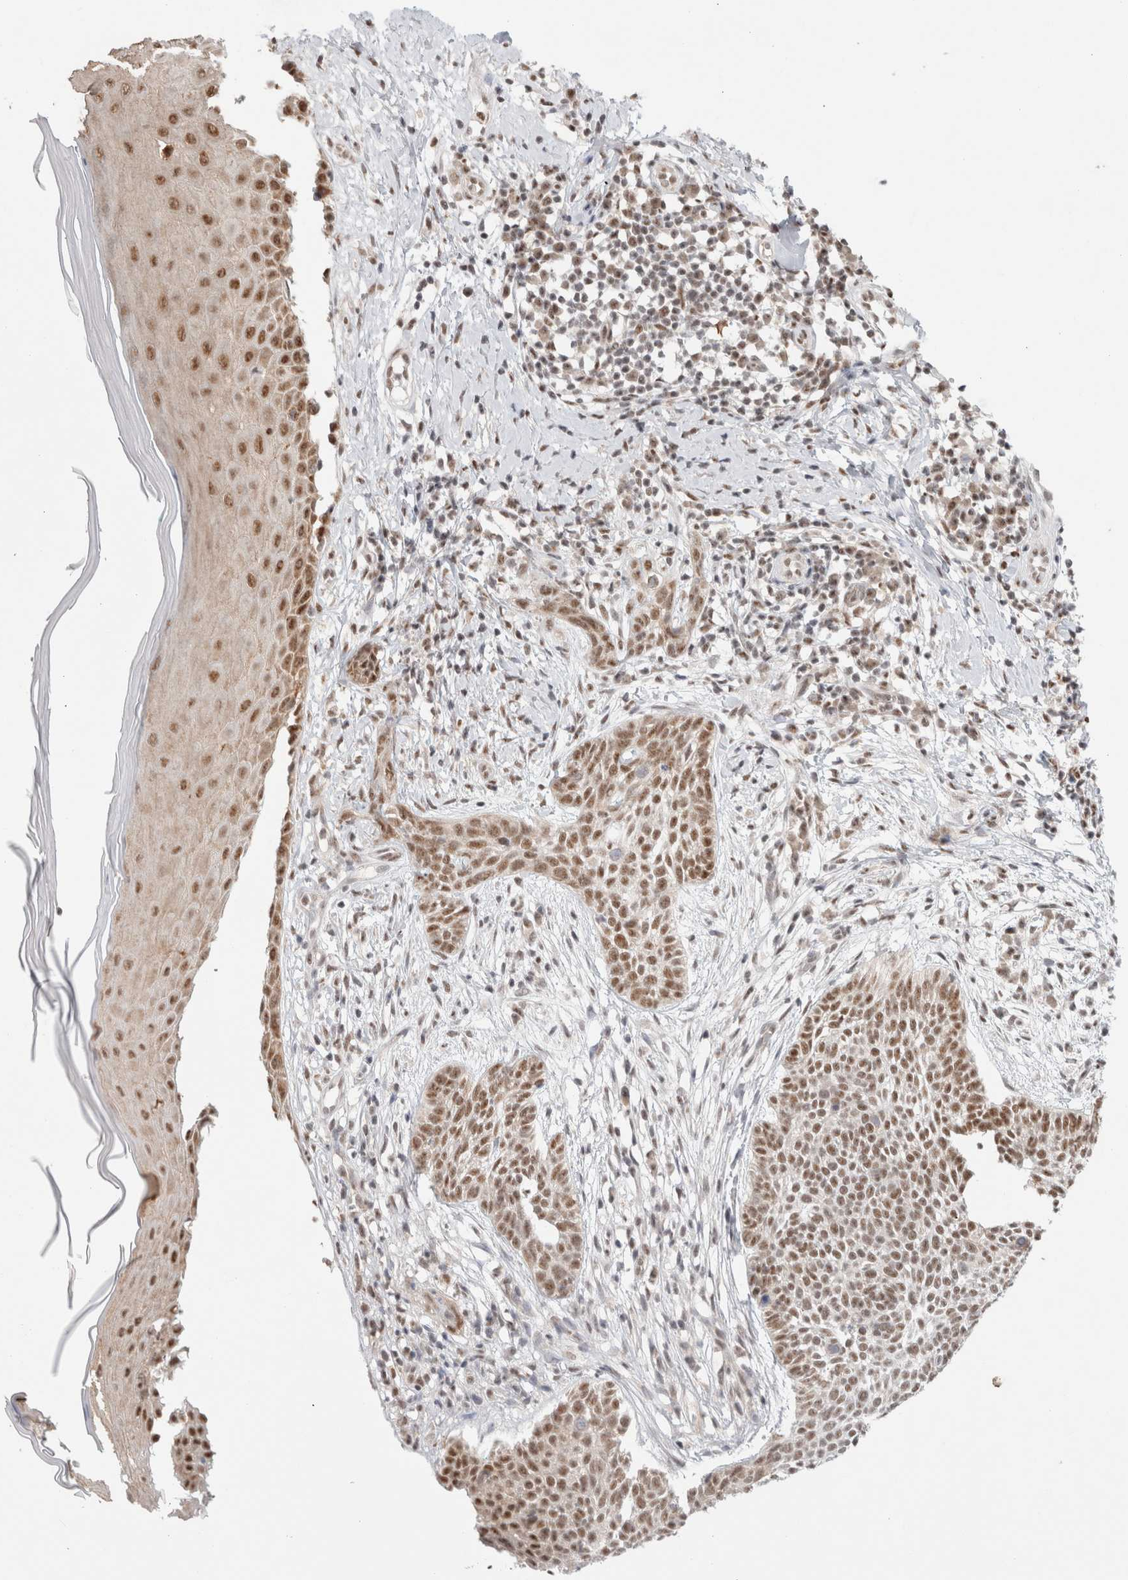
{"staining": {"intensity": "moderate", "quantity": ">75%", "location": "nuclear"}, "tissue": "skin cancer", "cell_type": "Tumor cells", "image_type": "cancer", "snomed": [{"axis": "morphology", "description": "Normal tissue, NOS"}, {"axis": "morphology", "description": "Basal cell carcinoma"}, {"axis": "topography", "description": "Skin"}], "caption": "Immunohistochemistry image of skin basal cell carcinoma stained for a protein (brown), which displays medium levels of moderate nuclear staining in about >75% of tumor cells.", "gene": "TRMT12", "patient": {"sex": "male", "age": 67}}